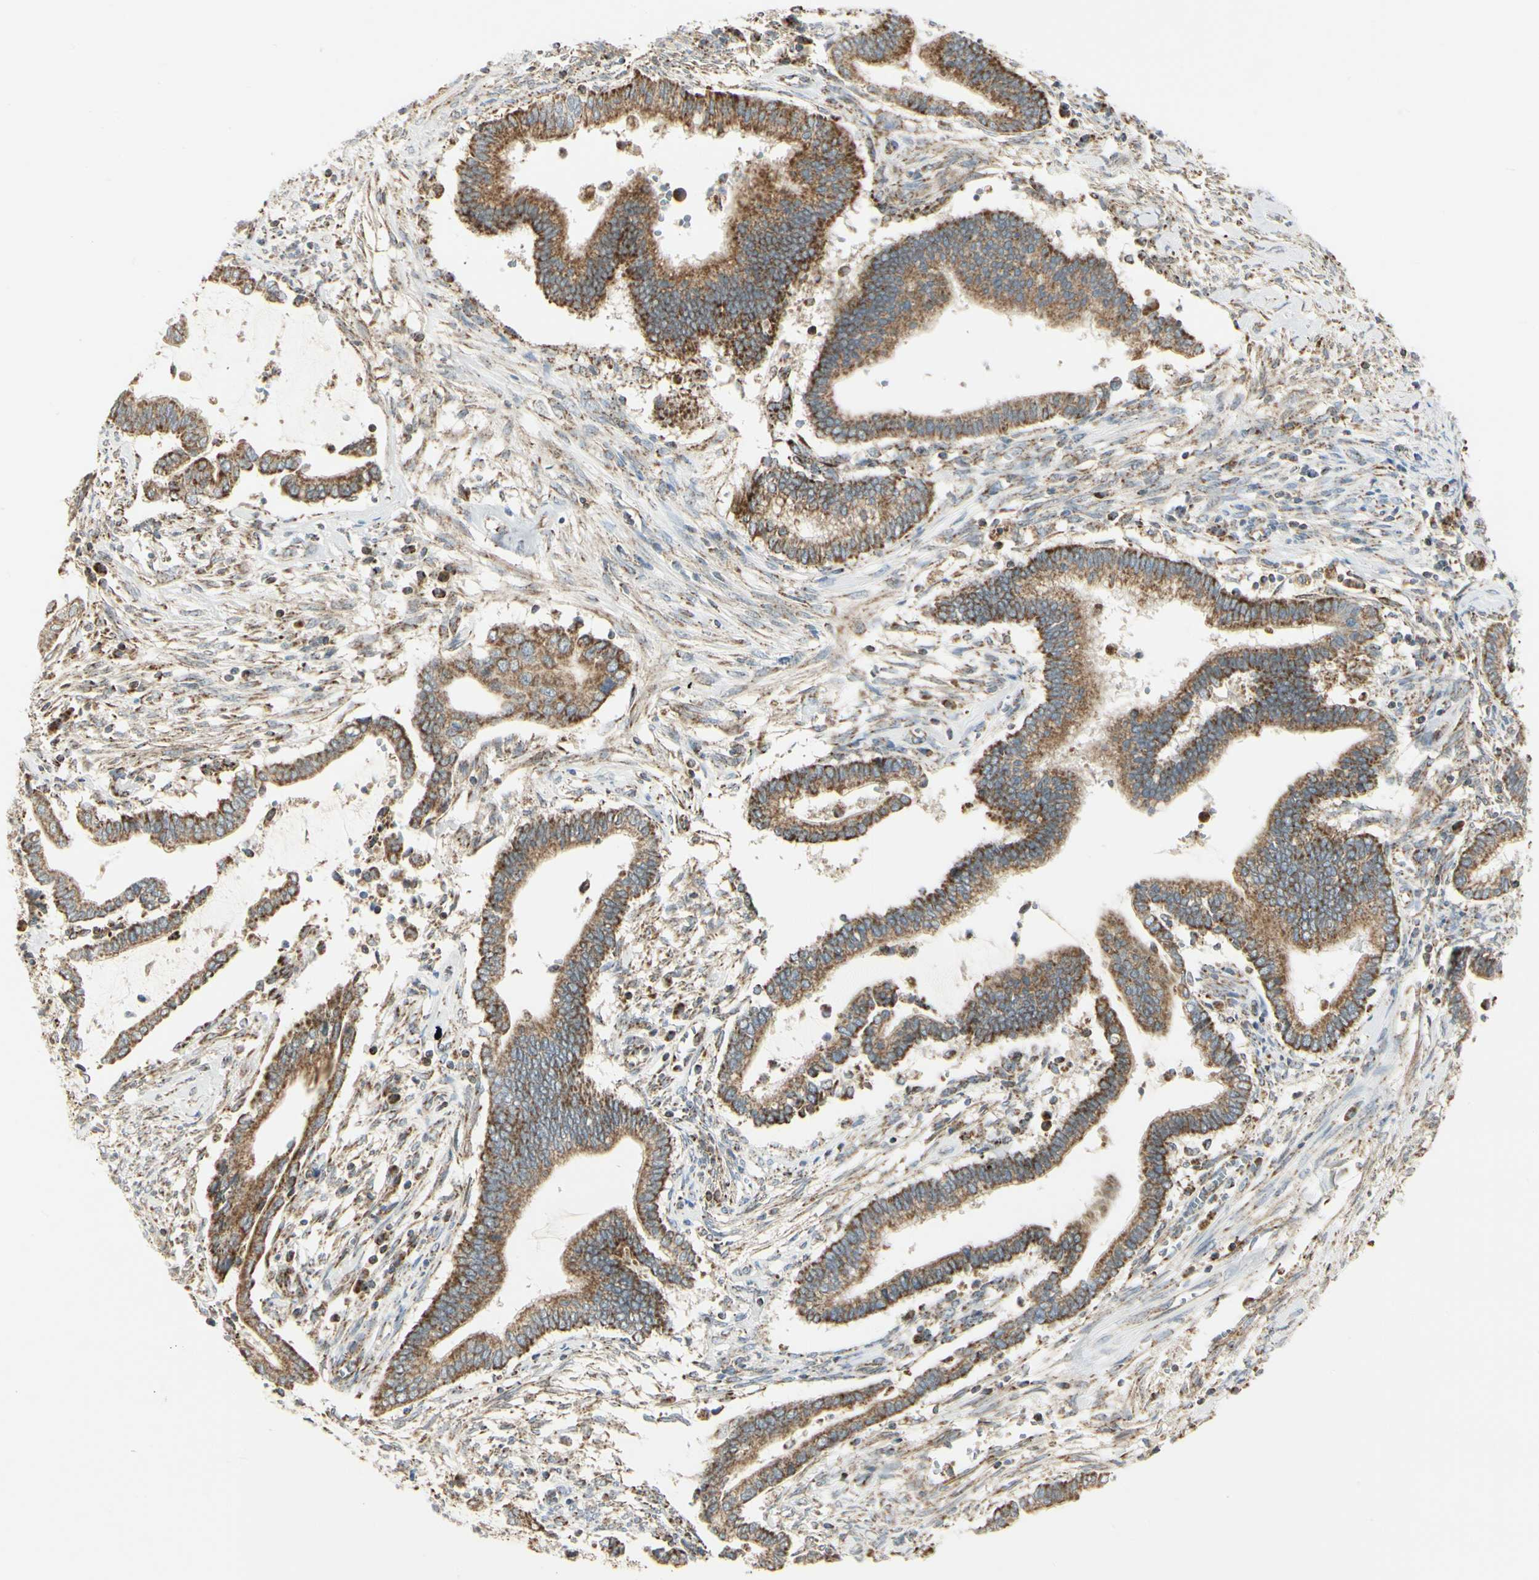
{"staining": {"intensity": "strong", "quantity": ">75%", "location": "cytoplasmic/membranous"}, "tissue": "cervical cancer", "cell_type": "Tumor cells", "image_type": "cancer", "snomed": [{"axis": "morphology", "description": "Adenocarcinoma, NOS"}, {"axis": "topography", "description": "Cervix"}], "caption": "Cervical adenocarcinoma was stained to show a protein in brown. There is high levels of strong cytoplasmic/membranous staining in approximately >75% of tumor cells.", "gene": "ANKS6", "patient": {"sex": "female", "age": 44}}